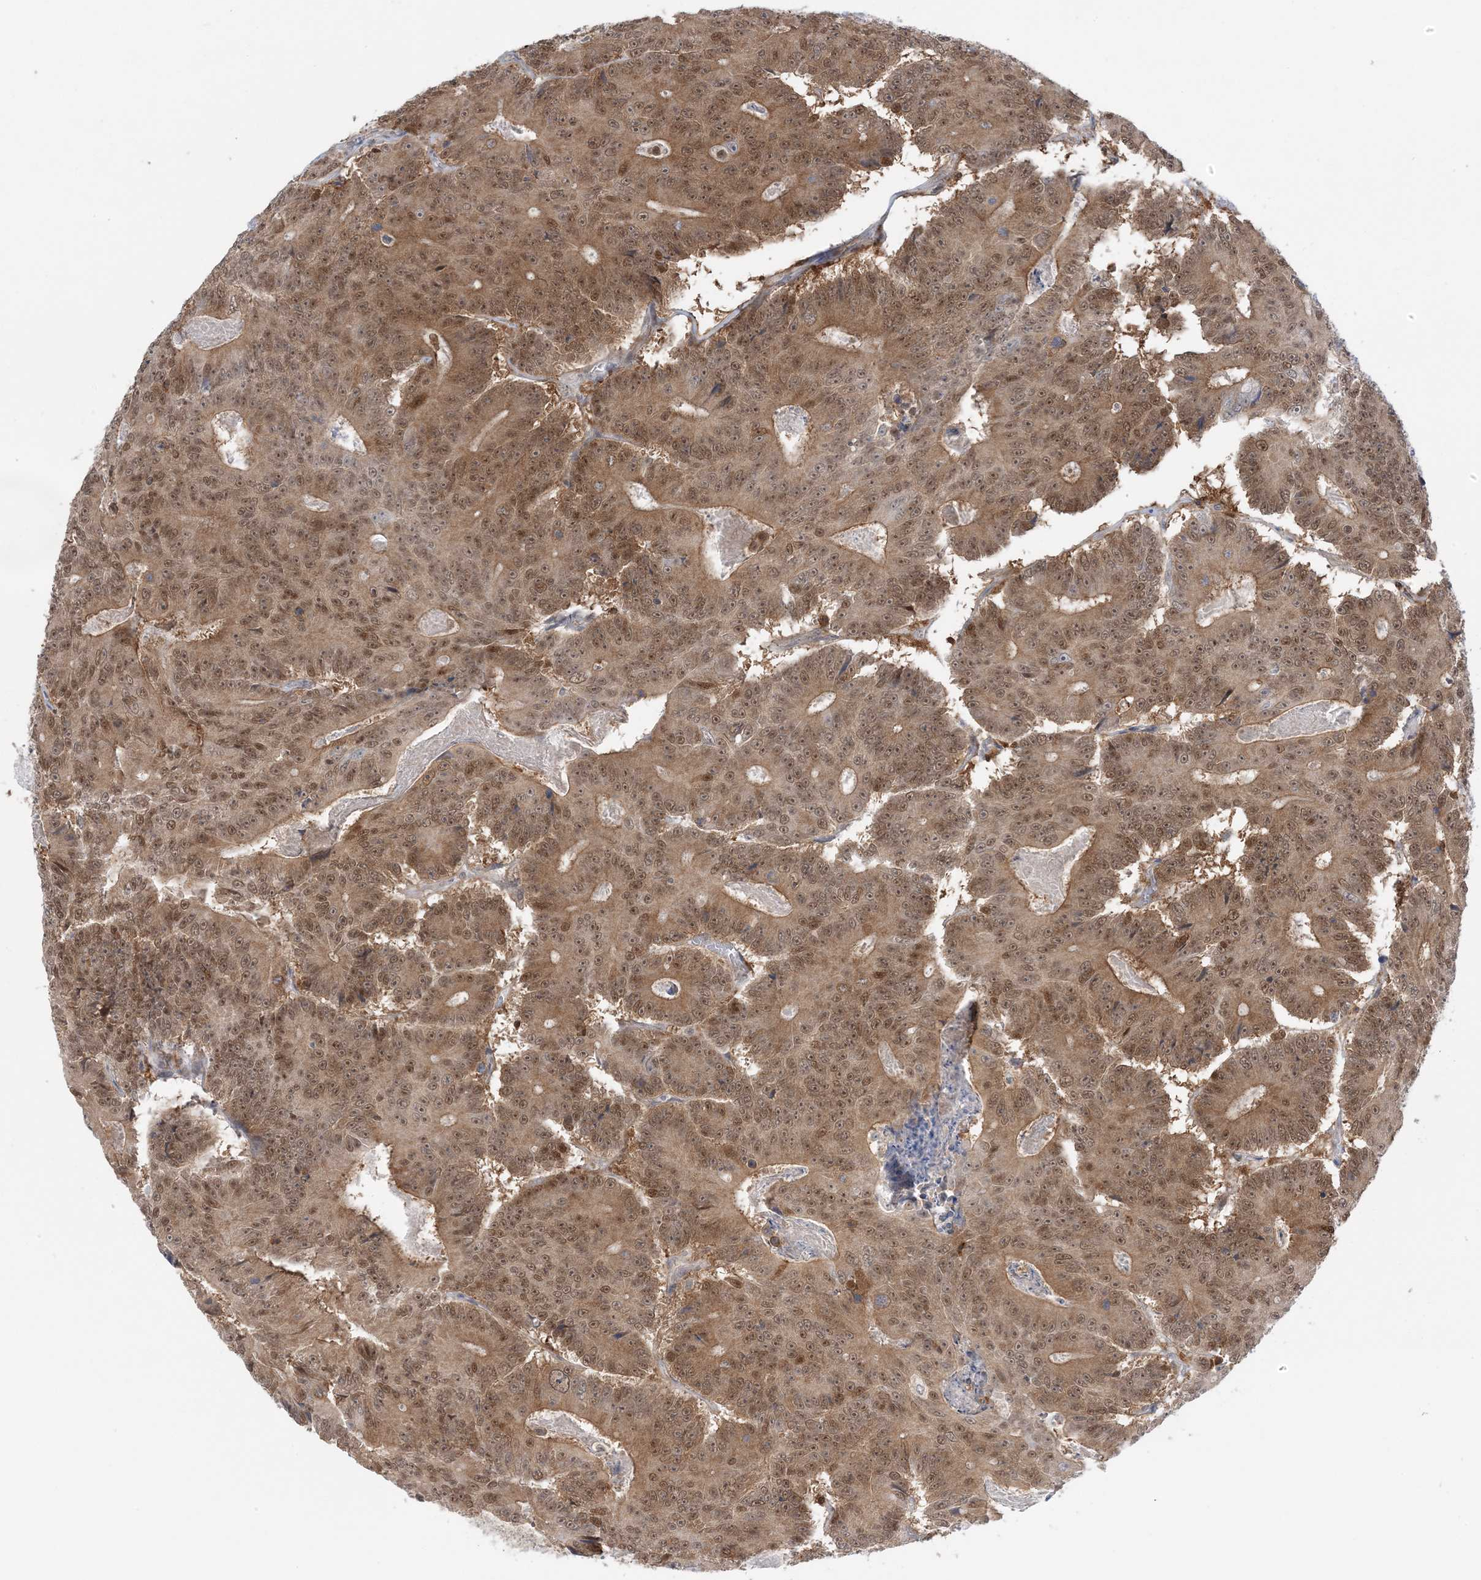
{"staining": {"intensity": "moderate", "quantity": ">75%", "location": "cytoplasmic/membranous,nuclear"}, "tissue": "colorectal cancer", "cell_type": "Tumor cells", "image_type": "cancer", "snomed": [{"axis": "morphology", "description": "Adenocarcinoma, NOS"}, {"axis": "topography", "description": "Colon"}], "caption": "An image of colorectal cancer stained for a protein shows moderate cytoplasmic/membranous and nuclear brown staining in tumor cells. (DAB IHC with brightfield microscopy, high magnification).", "gene": "OGA", "patient": {"sex": "male", "age": 83}}